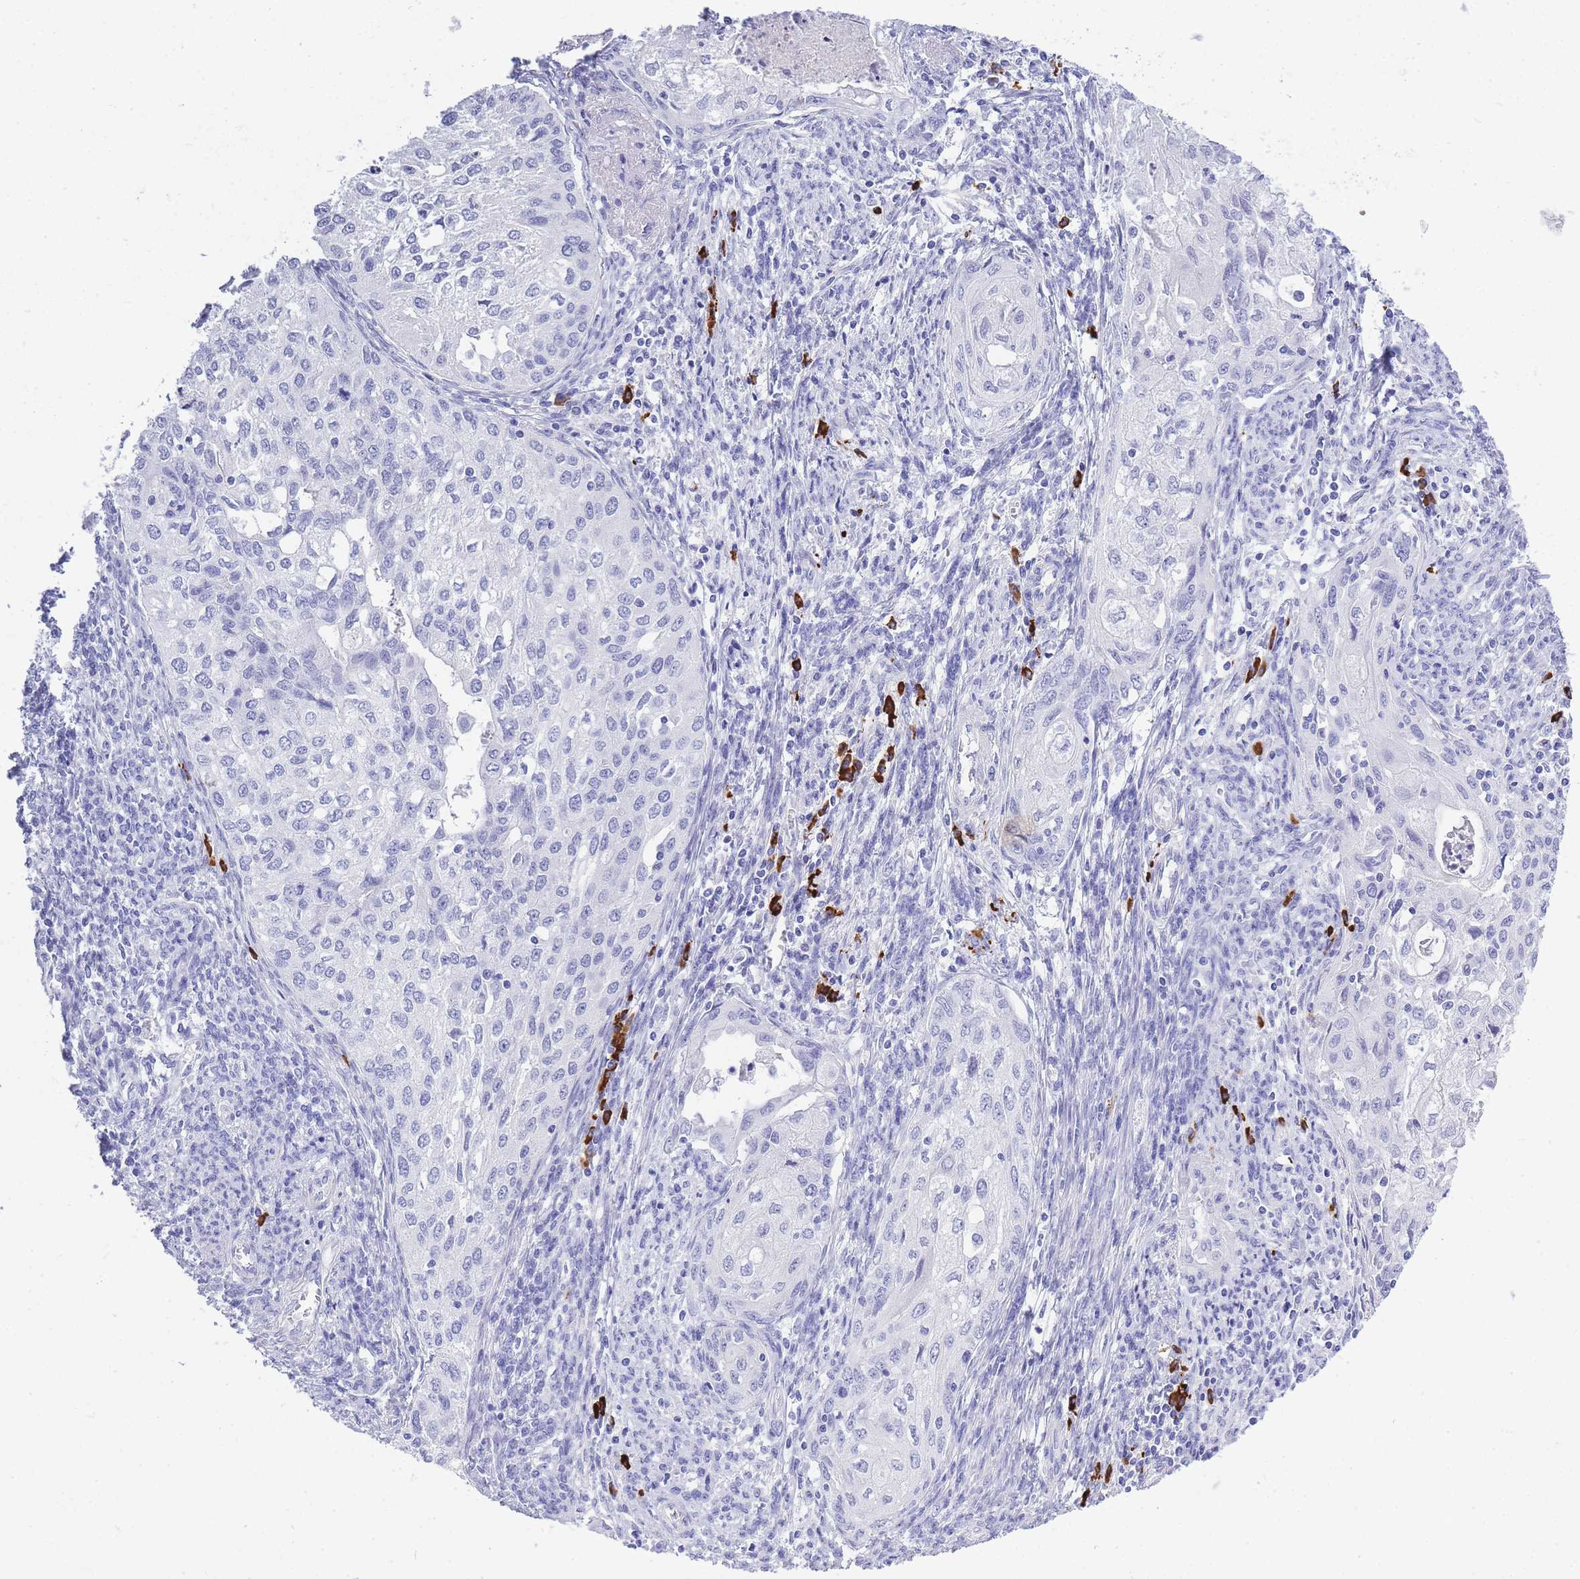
{"staining": {"intensity": "negative", "quantity": "none", "location": "none"}, "tissue": "cervical cancer", "cell_type": "Tumor cells", "image_type": "cancer", "snomed": [{"axis": "morphology", "description": "Squamous cell carcinoma, NOS"}, {"axis": "topography", "description": "Cervix"}], "caption": "Immunohistochemical staining of human cervical squamous cell carcinoma displays no significant positivity in tumor cells.", "gene": "ZFP62", "patient": {"sex": "female", "age": 67}}